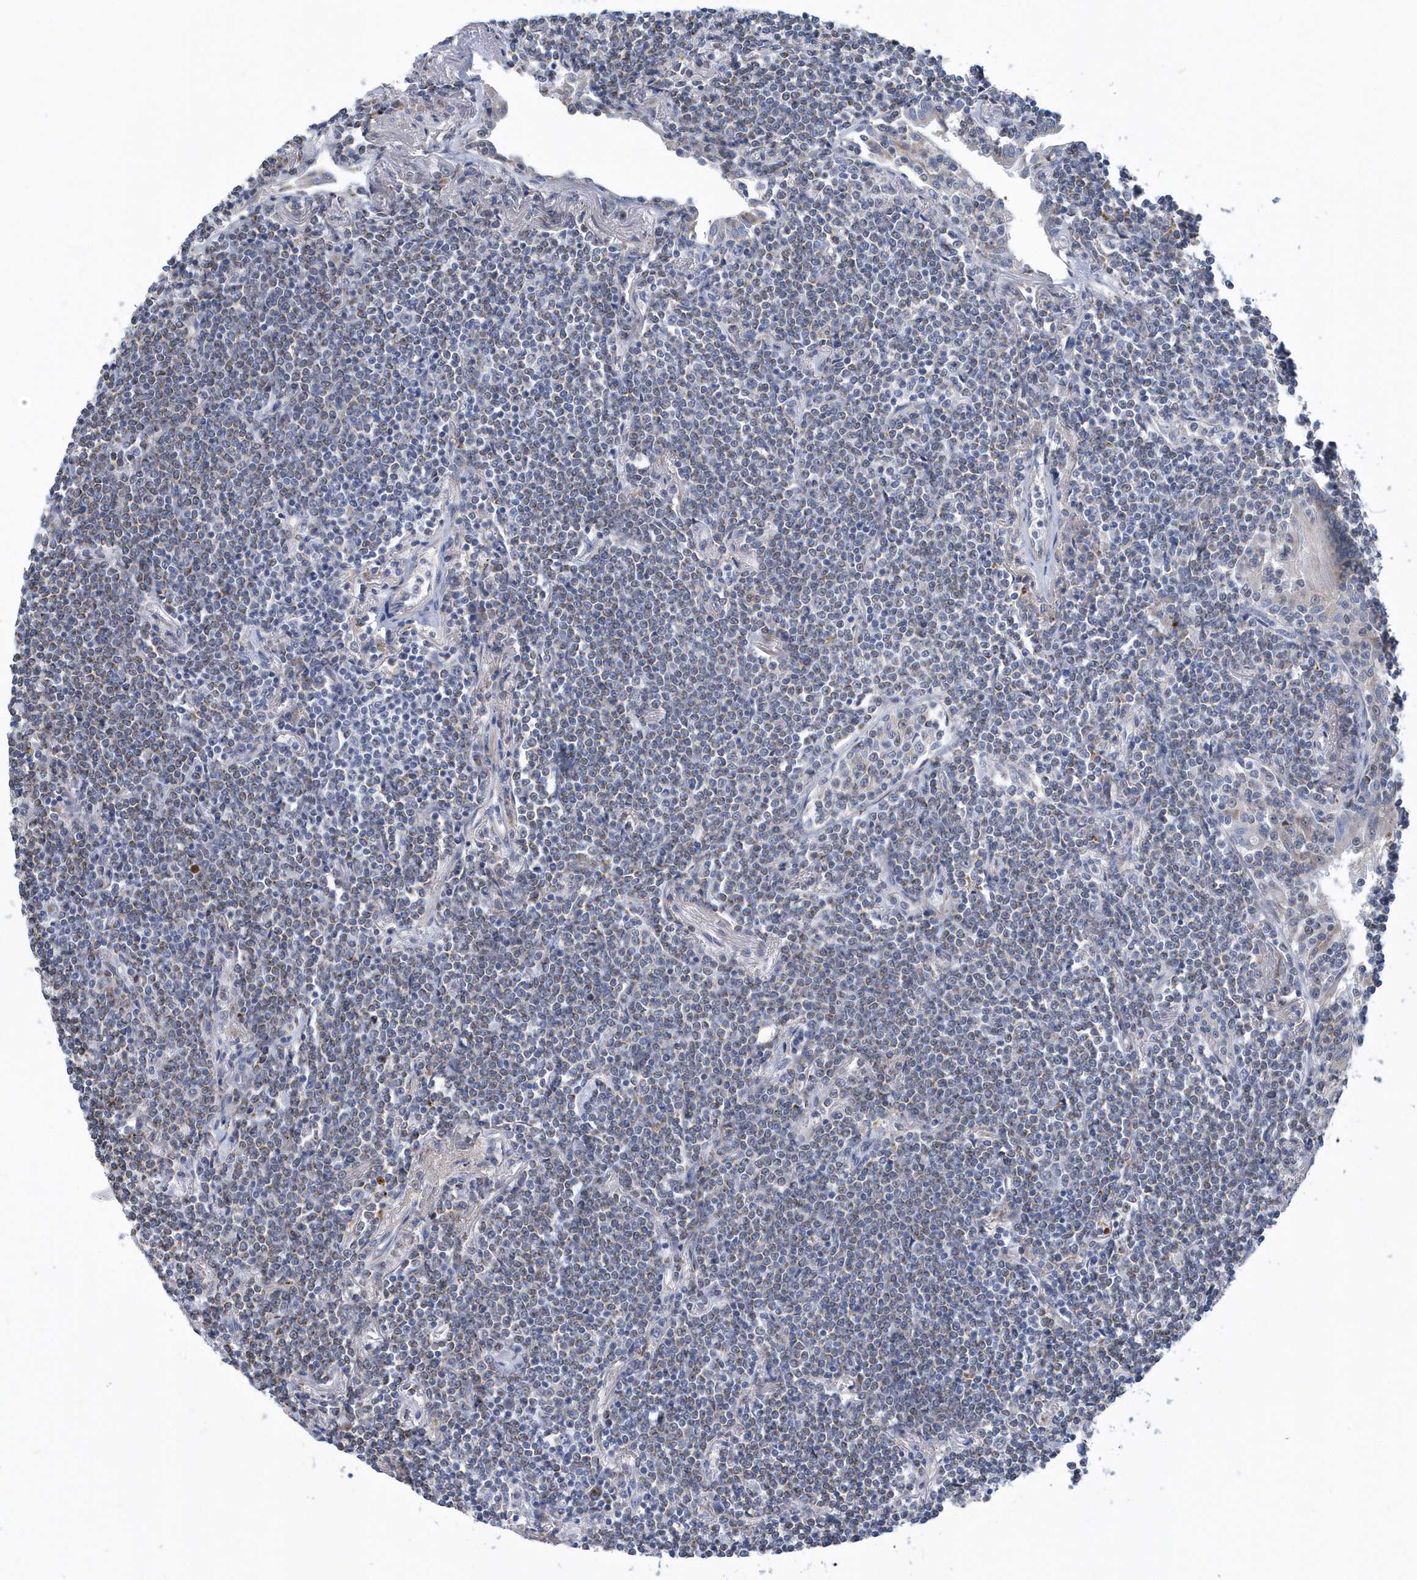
{"staining": {"intensity": "weak", "quantity": "25%-75%", "location": "cytoplasmic/membranous"}, "tissue": "lymphoma", "cell_type": "Tumor cells", "image_type": "cancer", "snomed": [{"axis": "morphology", "description": "Malignant lymphoma, non-Hodgkin's type, Low grade"}, {"axis": "topography", "description": "Lung"}], "caption": "This is a photomicrograph of immunohistochemistry staining of low-grade malignant lymphoma, non-Hodgkin's type, which shows weak expression in the cytoplasmic/membranous of tumor cells.", "gene": "VWA5B2", "patient": {"sex": "female", "age": 71}}